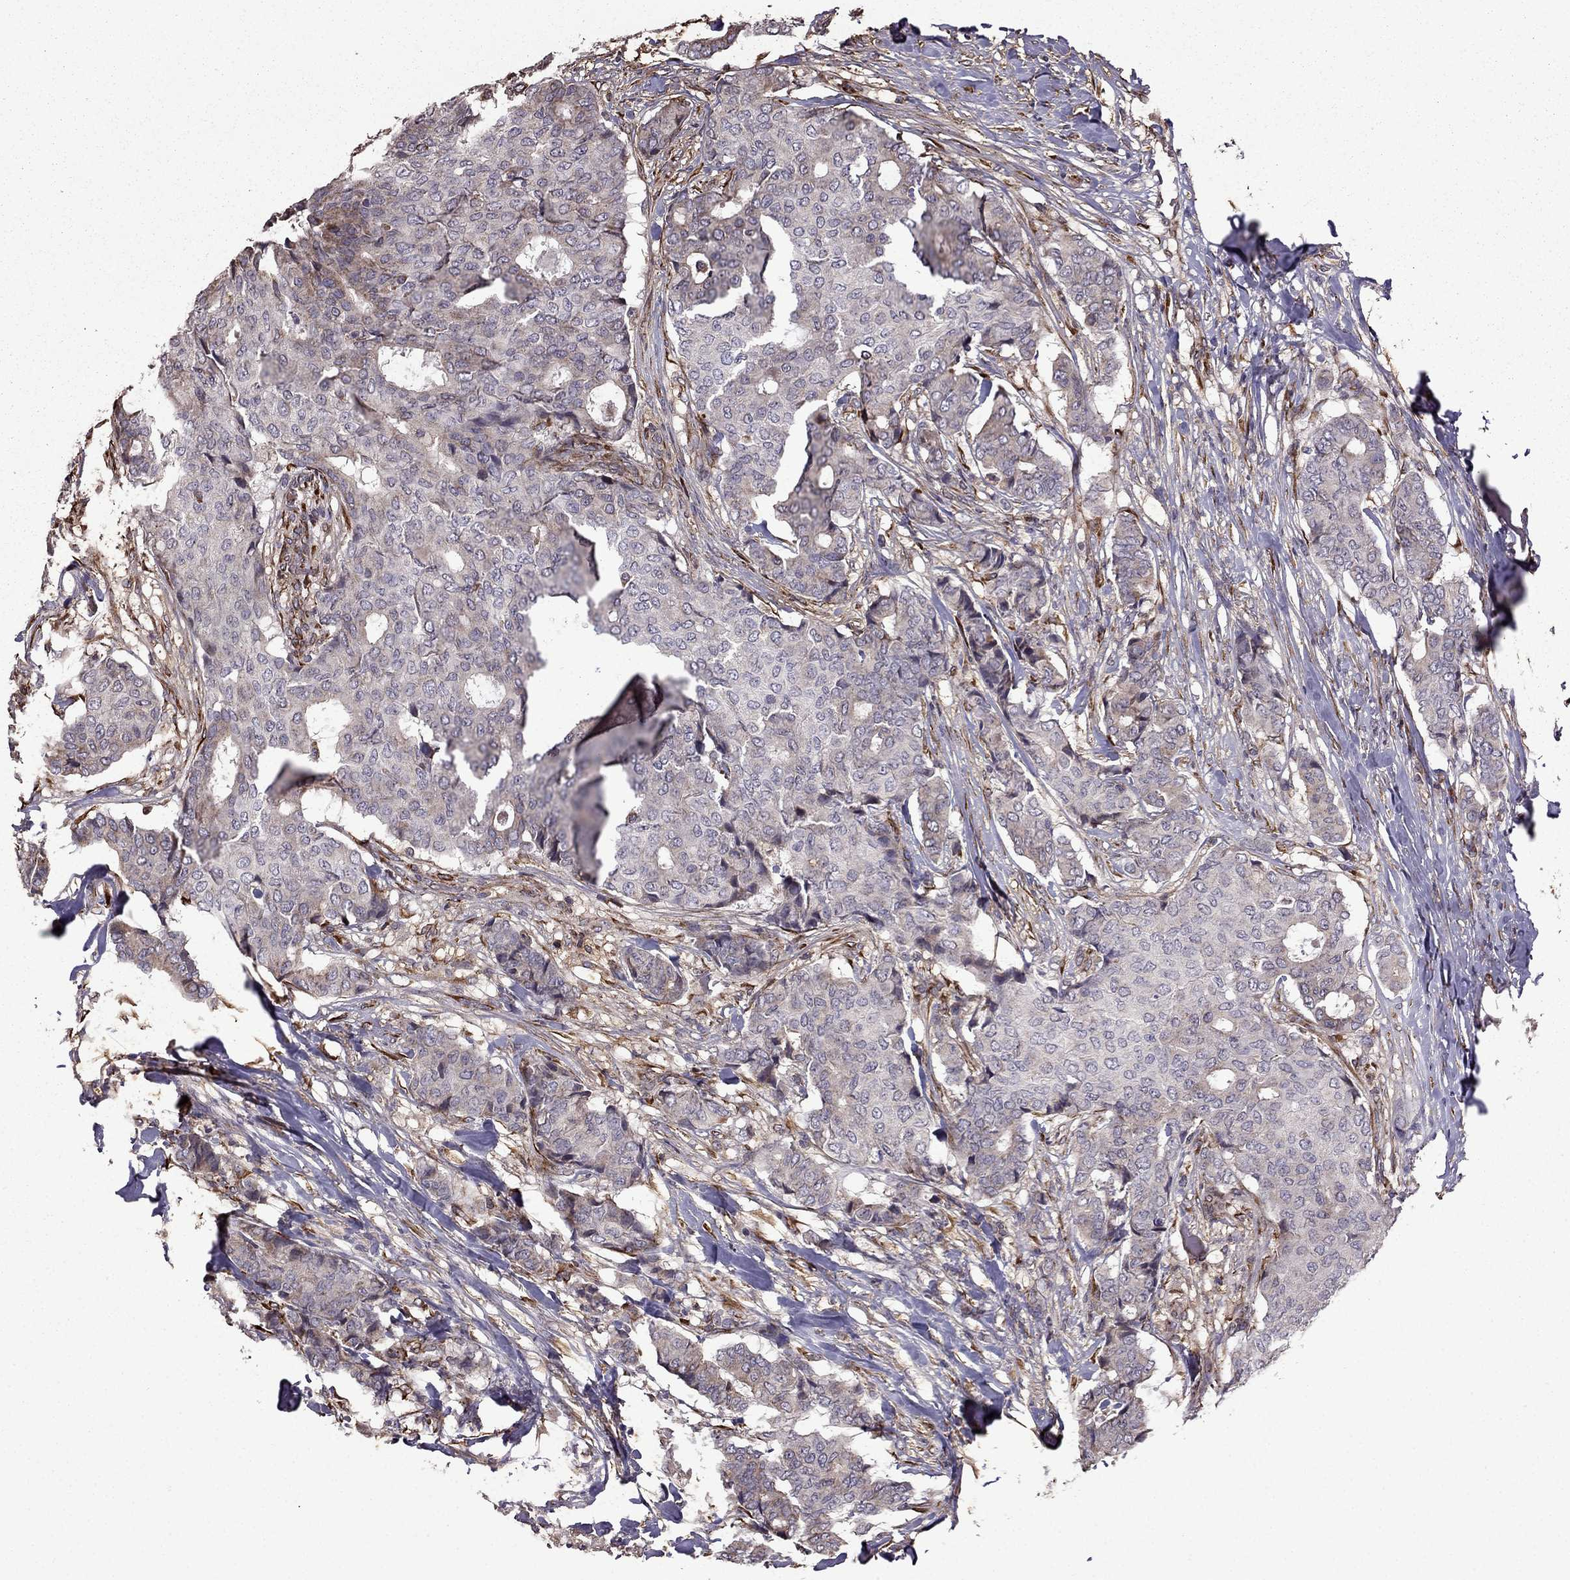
{"staining": {"intensity": "weak", "quantity": "<25%", "location": "cytoplasmic/membranous"}, "tissue": "breast cancer", "cell_type": "Tumor cells", "image_type": "cancer", "snomed": [{"axis": "morphology", "description": "Duct carcinoma"}, {"axis": "topography", "description": "Breast"}], "caption": "An immunohistochemistry micrograph of invasive ductal carcinoma (breast) is shown. There is no staining in tumor cells of invasive ductal carcinoma (breast).", "gene": "IKBIP", "patient": {"sex": "female", "age": 75}}